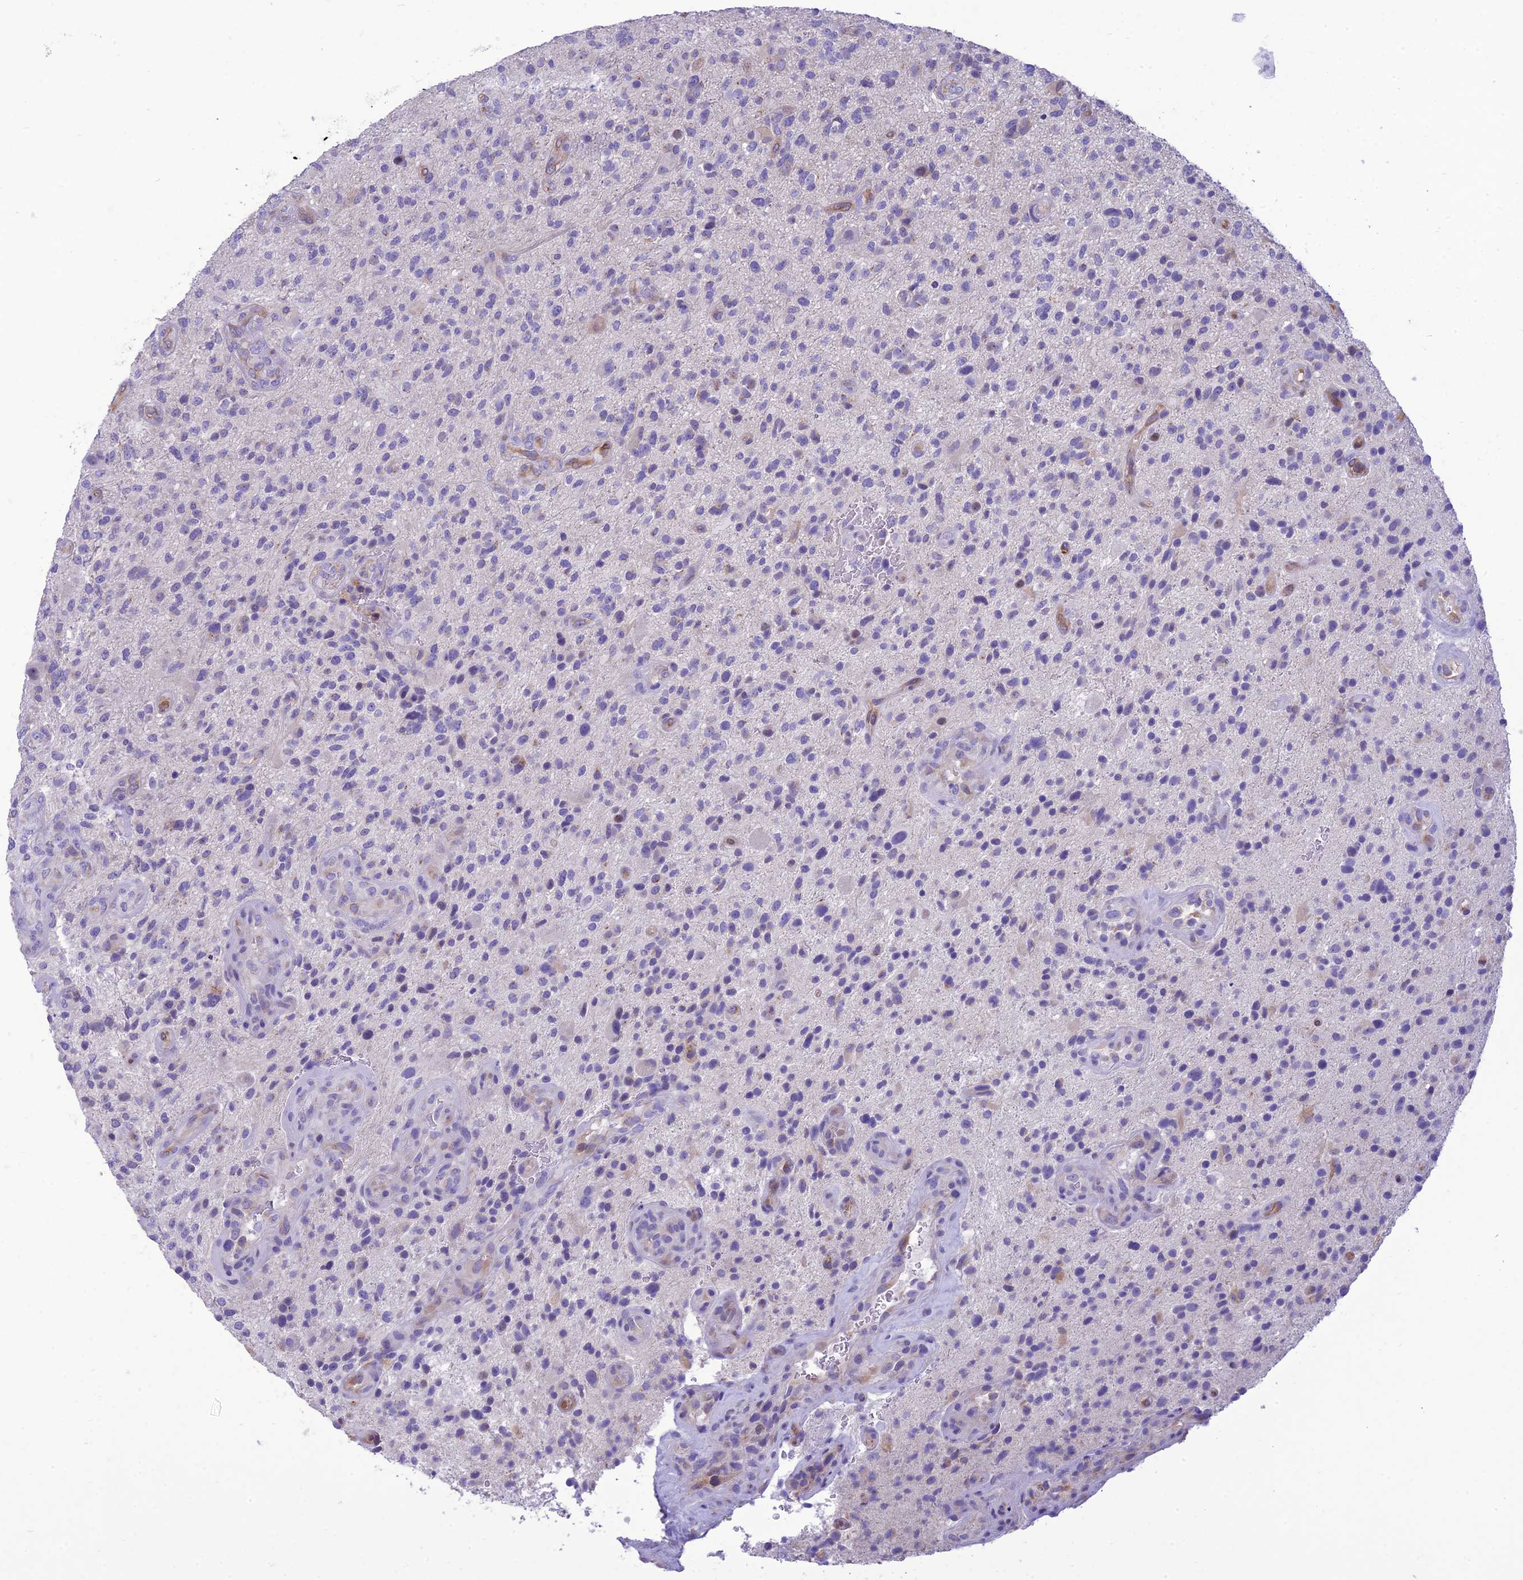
{"staining": {"intensity": "negative", "quantity": "none", "location": "none"}, "tissue": "glioma", "cell_type": "Tumor cells", "image_type": "cancer", "snomed": [{"axis": "morphology", "description": "Glioma, malignant, High grade"}, {"axis": "topography", "description": "Brain"}], "caption": "Glioma was stained to show a protein in brown. There is no significant expression in tumor cells.", "gene": "DHDH", "patient": {"sex": "male", "age": 47}}